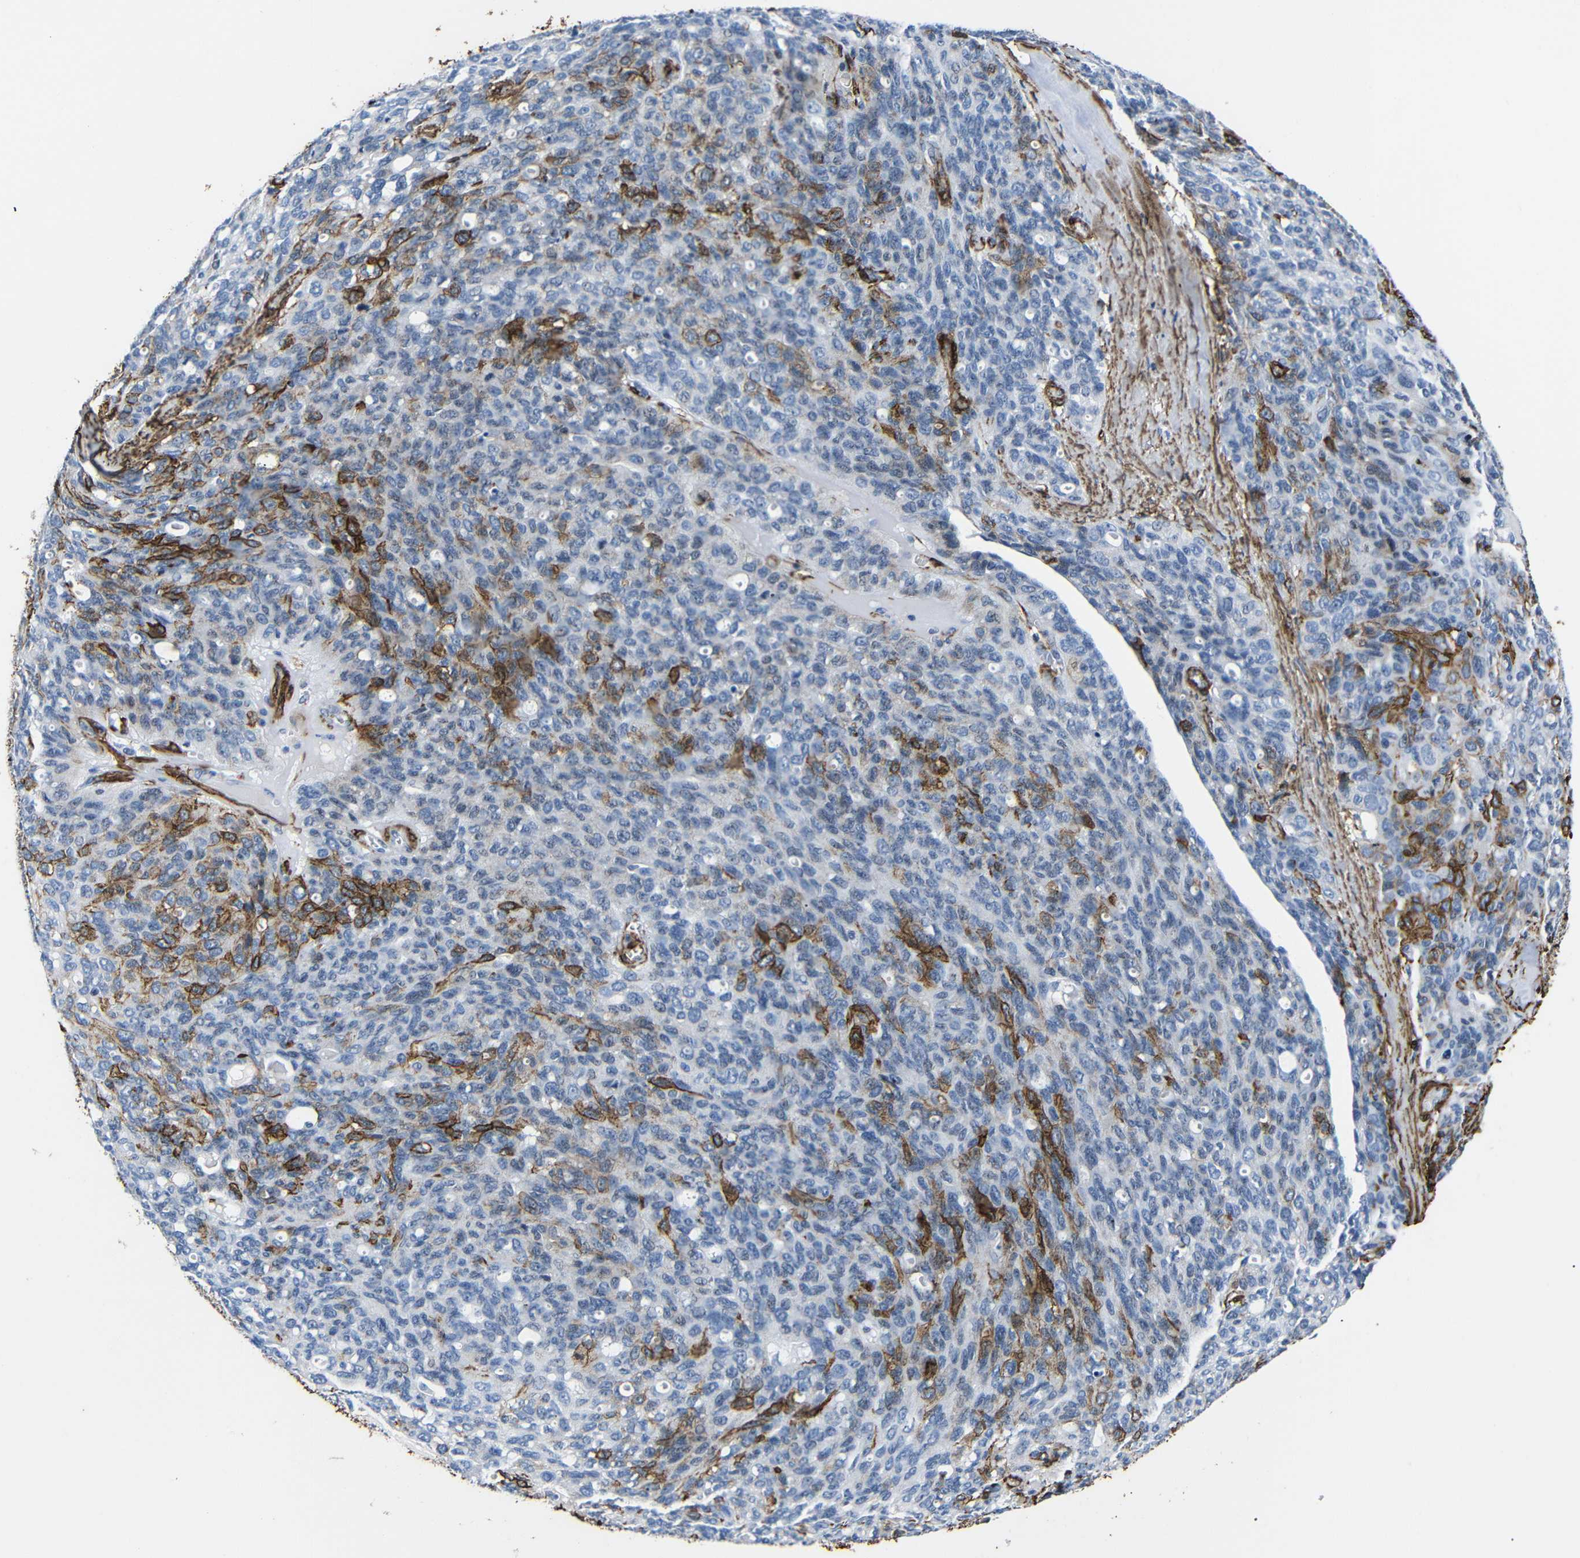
{"staining": {"intensity": "negative", "quantity": "none", "location": "none"}, "tissue": "ovarian cancer", "cell_type": "Tumor cells", "image_type": "cancer", "snomed": [{"axis": "morphology", "description": "Carcinoma, endometroid"}, {"axis": "topography", "description": "Ovary"}], "caption": "Tumor cells are negative for brown protein staining in endometroid carcinoma (ovarian).", "gene": "ACTA2", "patient": {"sex": "female", "age": 60}}